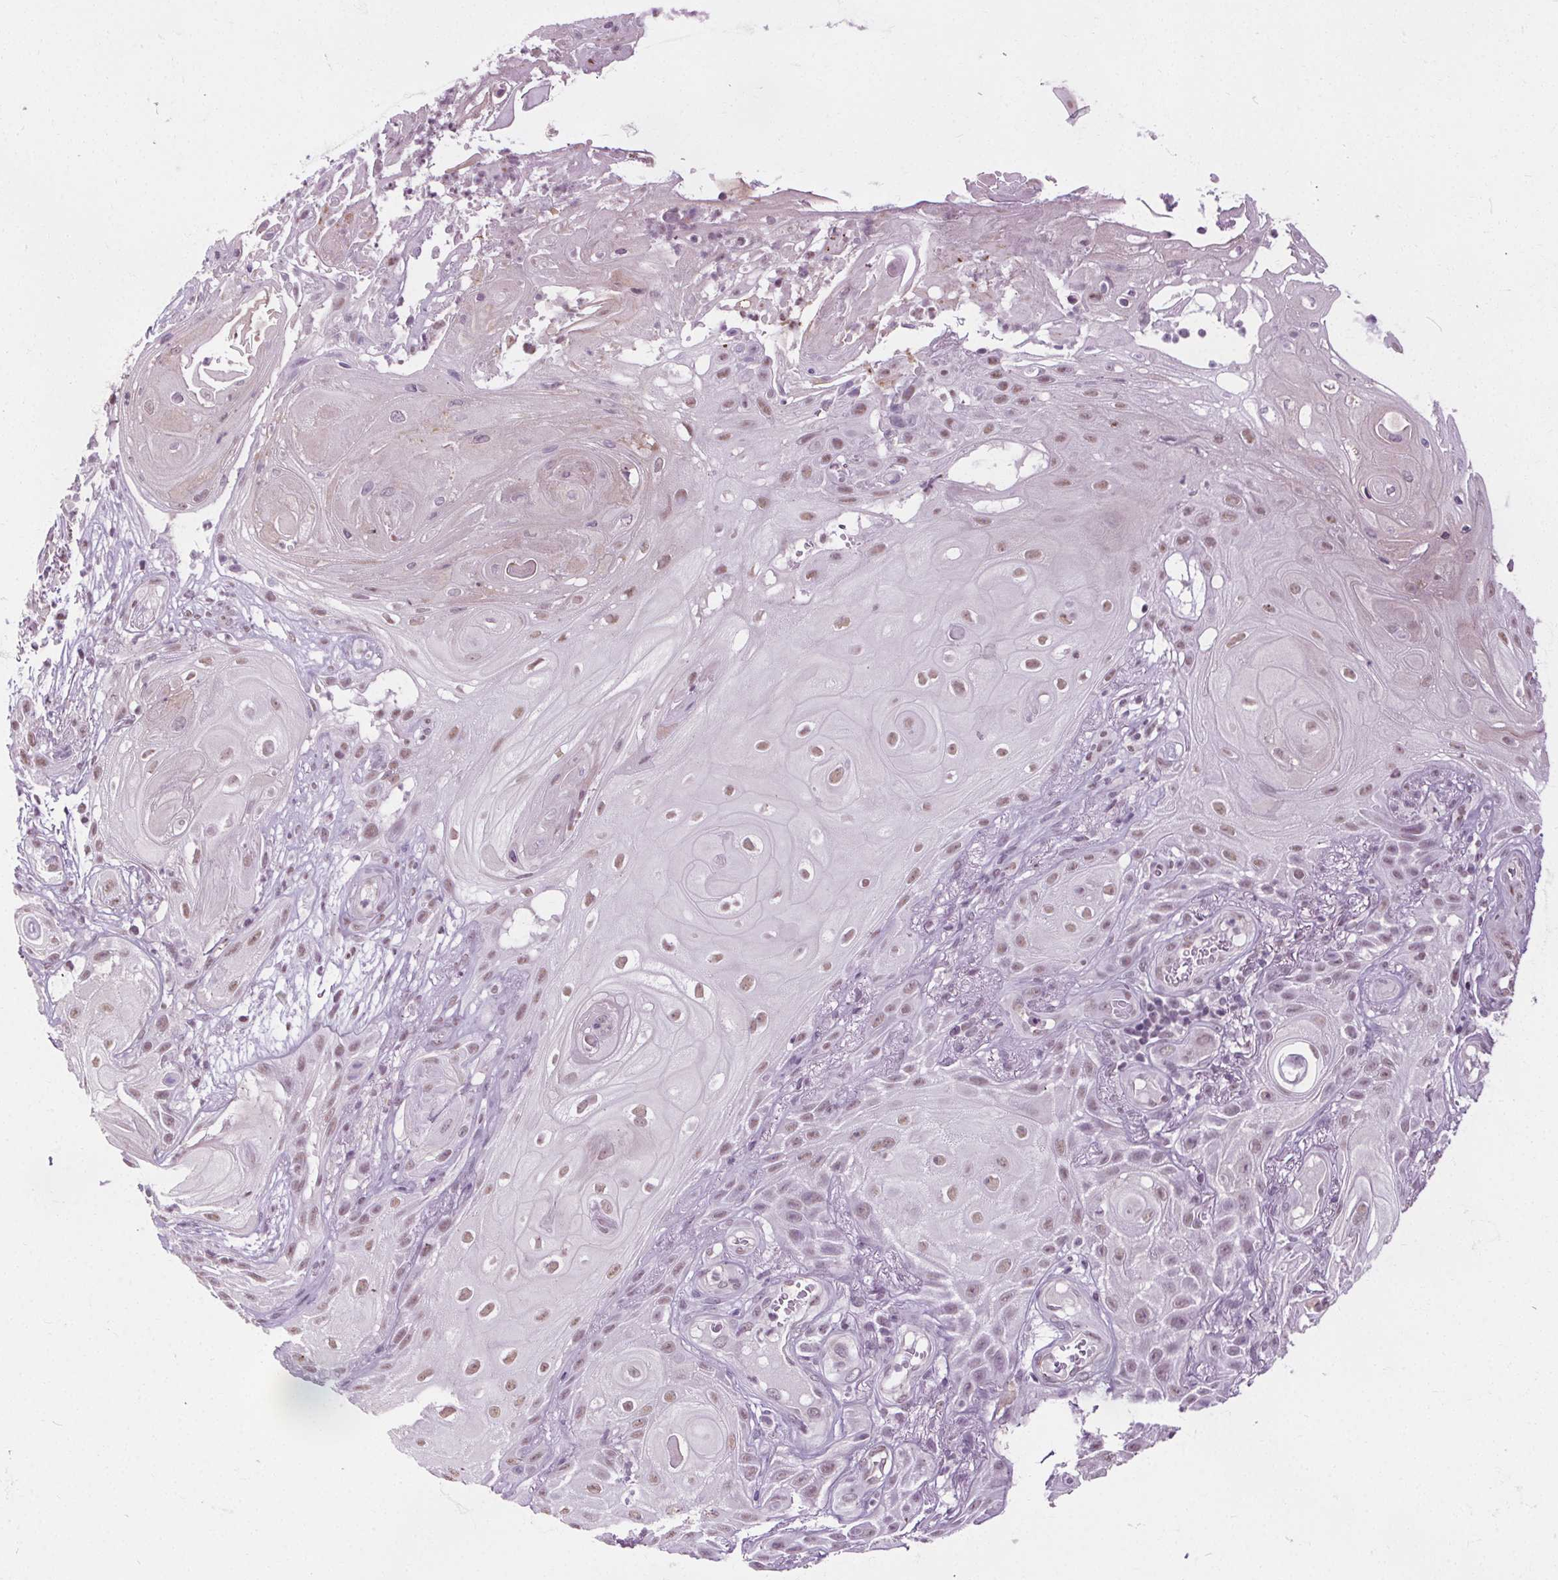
{"staining": {"intensity": "weak", "quantity": "<25%", "location": "nuclear"}, "tissue": "skin cancer", "cell_type": "Tumor cells", "image_type": "cancer", "snomed": [{"axis": "morphology", "description": "Squamous cell carcinoma, NOS"}, {"axis": "topography", "description": "Skin"}], "caption": "The immunohistochemistry histopathology image has no significant positivity in tumor cells of skin cancer tissue.", "gene": "CEBPA", "patient": {"sex": "male", "age": 62}}